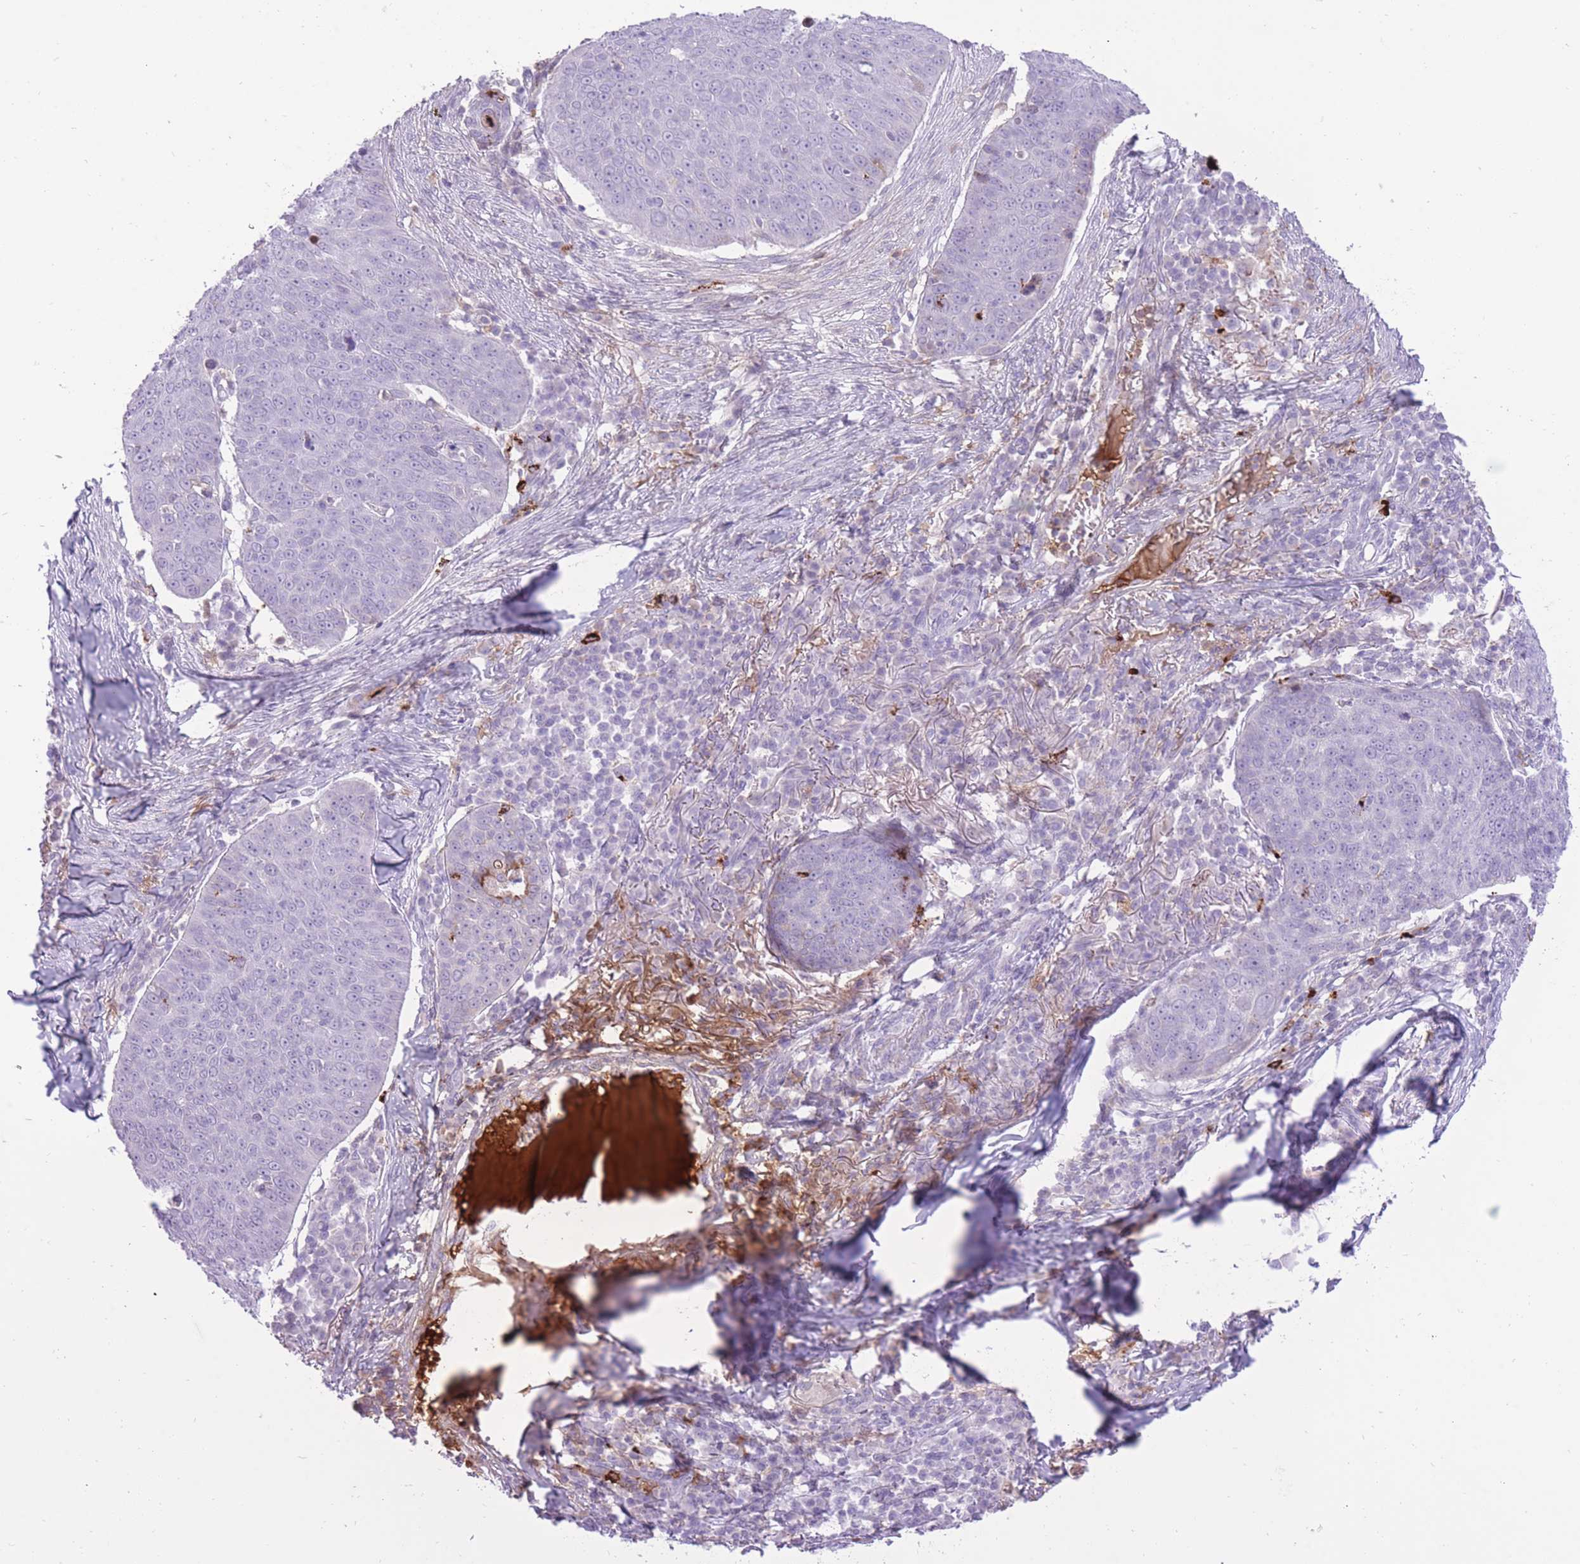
{"staining": {"intensity": "negative", "quantity": "none", "location": "none"}, "tissue": "skin cancer", "cell_type": "Tumor cells", "image_type": "cancer", "snomed": [{"axis": "morphology", "description": "Squamous cell carcinoma, NOS"}, {"axis": "topography", "description": "Skin"}], "caption": "Tumor cells show no significant protein positivity in skin cancer (squamous cell carcinoma).", "gene": "MEIS3", "patient": {"sex": "male", "age": 71}}